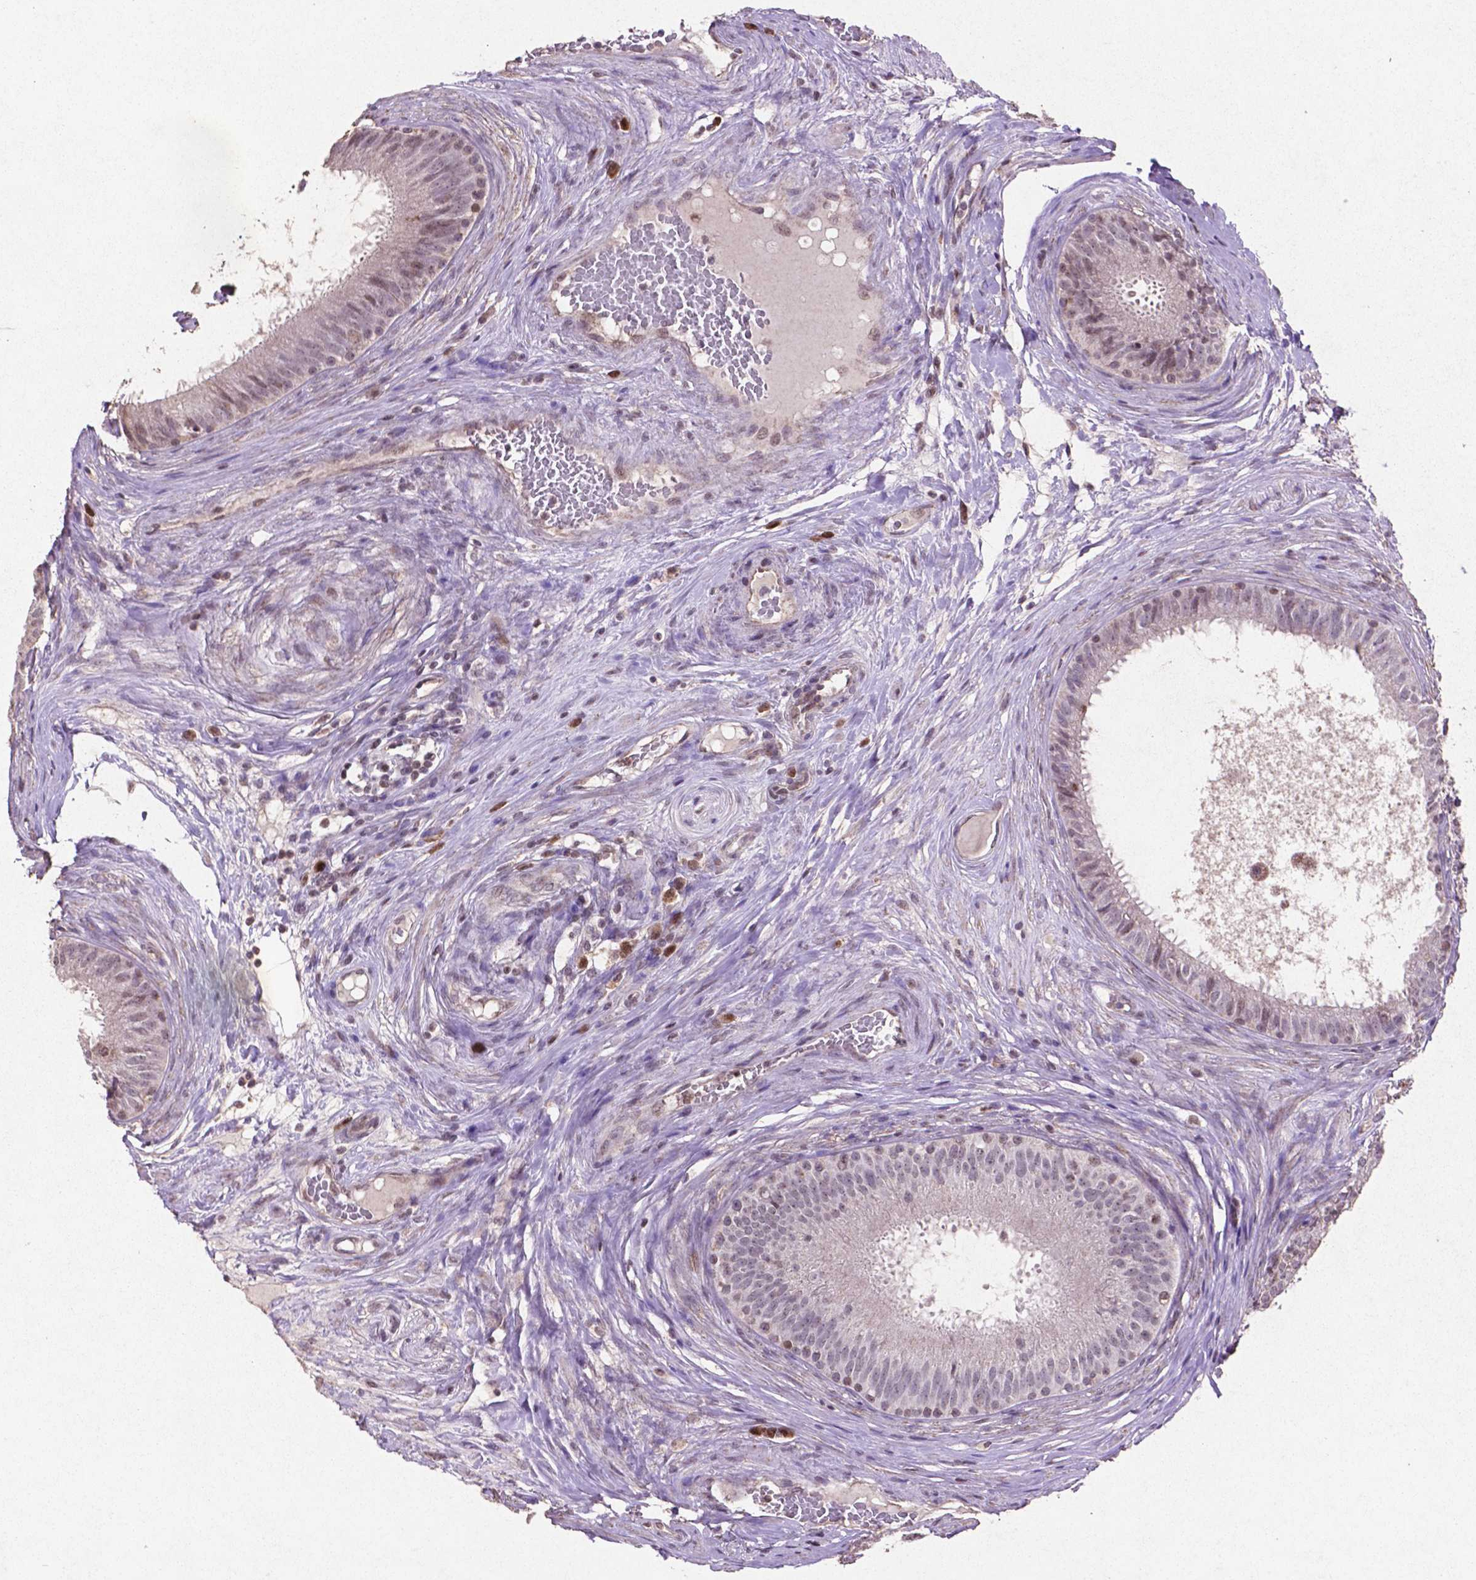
{"staining": {"intensity": "weak", "quantity": "<25%", "location": "cytoplasmic/membranous"}, "tissue": "epididymis", "cell_type": "Glandular cells", "image_type": "normal", "snomed": [{"axis": "morphology", "description": "Normal tissue, NOS"}, {"axis": "topography", "description": "Epididymis"}], "caption": "Immunohistochemistry (IHC) image of benign epididymis: human epididymis stained with DAB shows no significant protein staining in glandular cells.", "gene": "GLRX", "patient": {"sex": "male", "age": 59}}